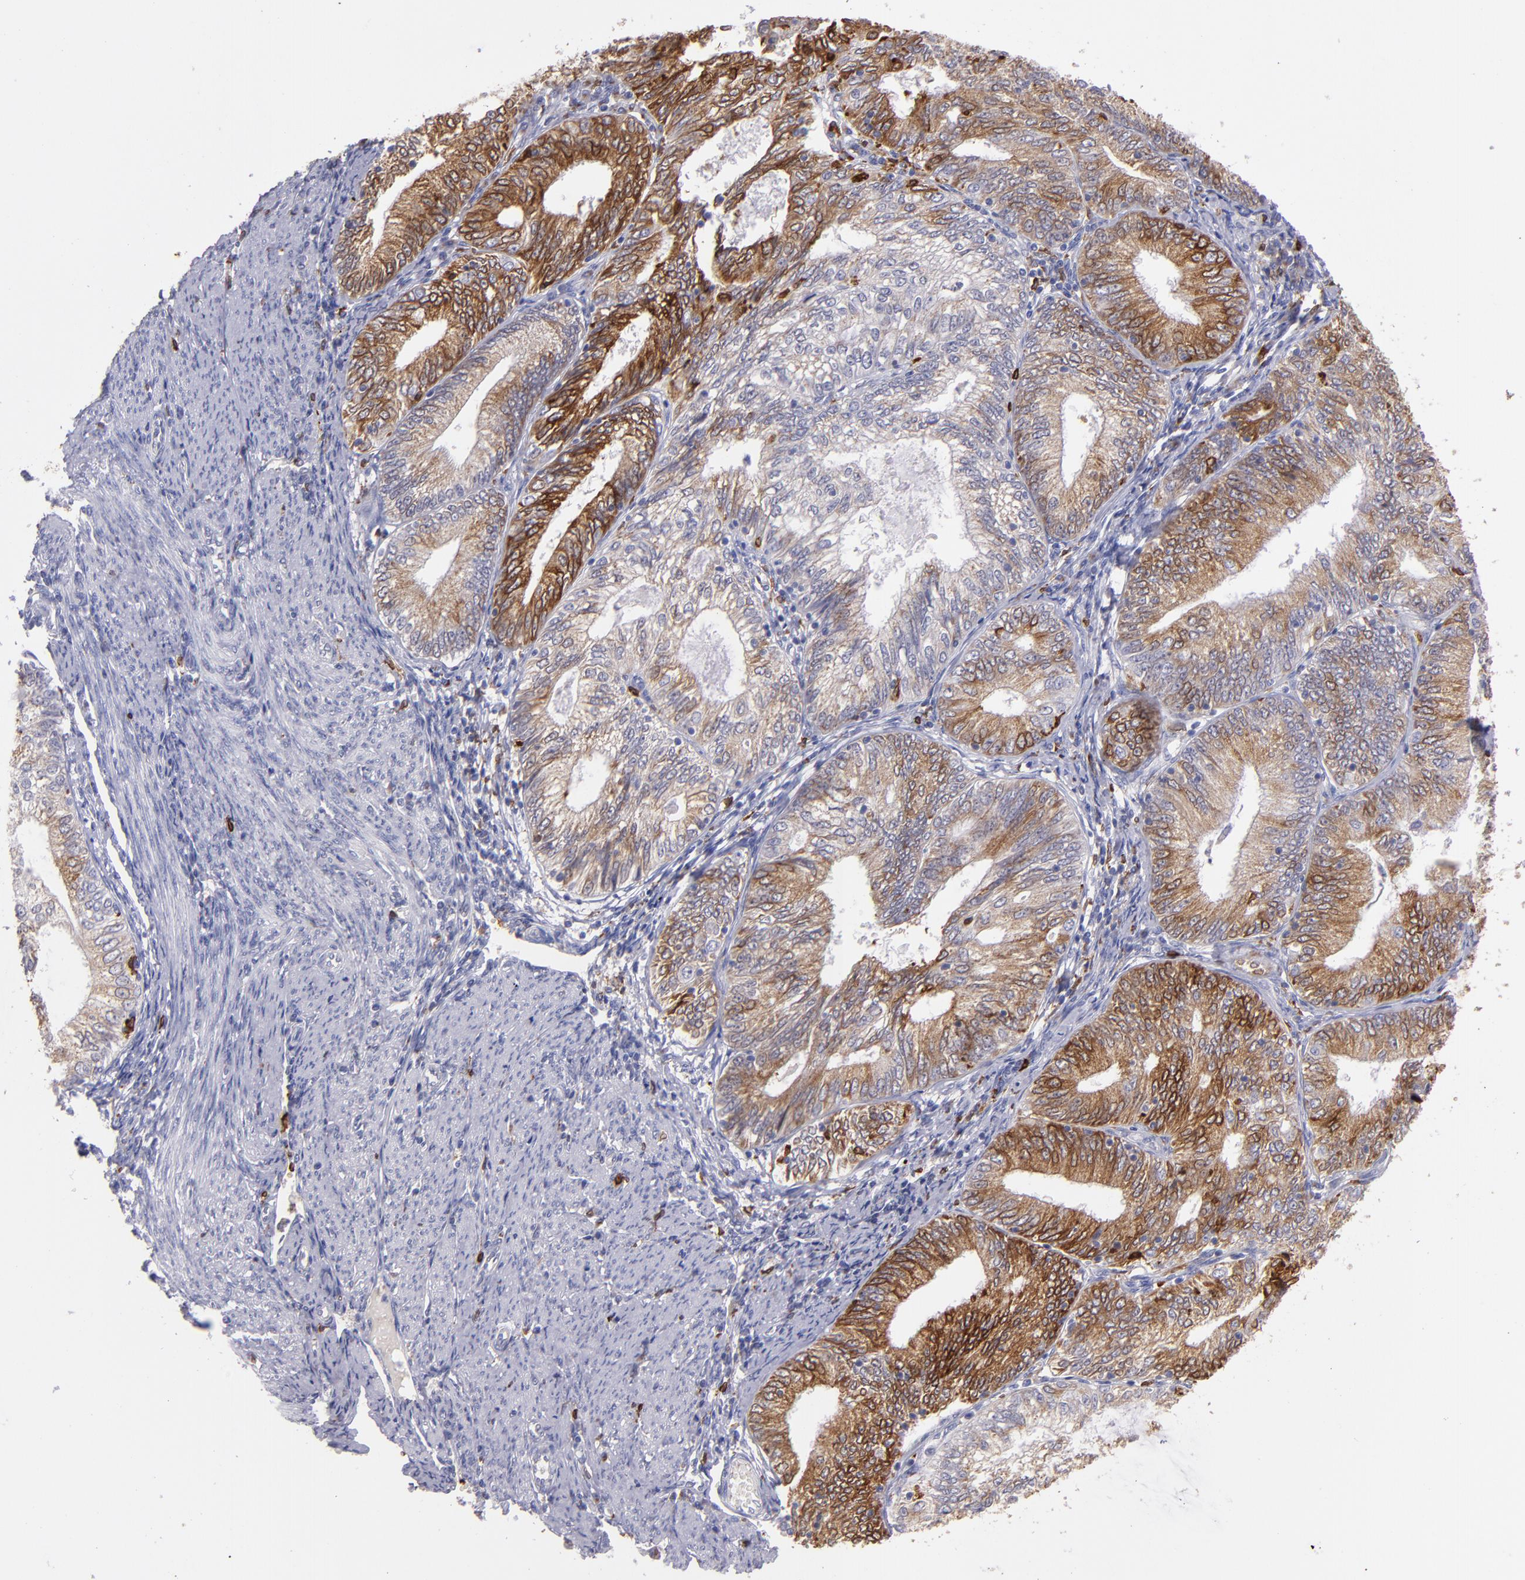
{"staining": {"intensity": "strong", "quantity": "25%-75%", "location": "cytoplasmic/membranous"}, "tissue": "endometrial cancer", "cell_type": "Tumor cells", "image_type": "cancer", "snomed": [{"axis": "morphology", "description": "Adenocarcinoma, NOS"}, {"axis": "topography", "description": "Endometrium"}], "caption": "This image exhibits immunohistochemistry staining of human endometrial cancer (adenocarcinoma), with high strong cytoplasmic/membranous staining in about 25%-75% of tumor cells.", "gene": "PTGS1", "patient": {"sex": "female", "age": 69}}